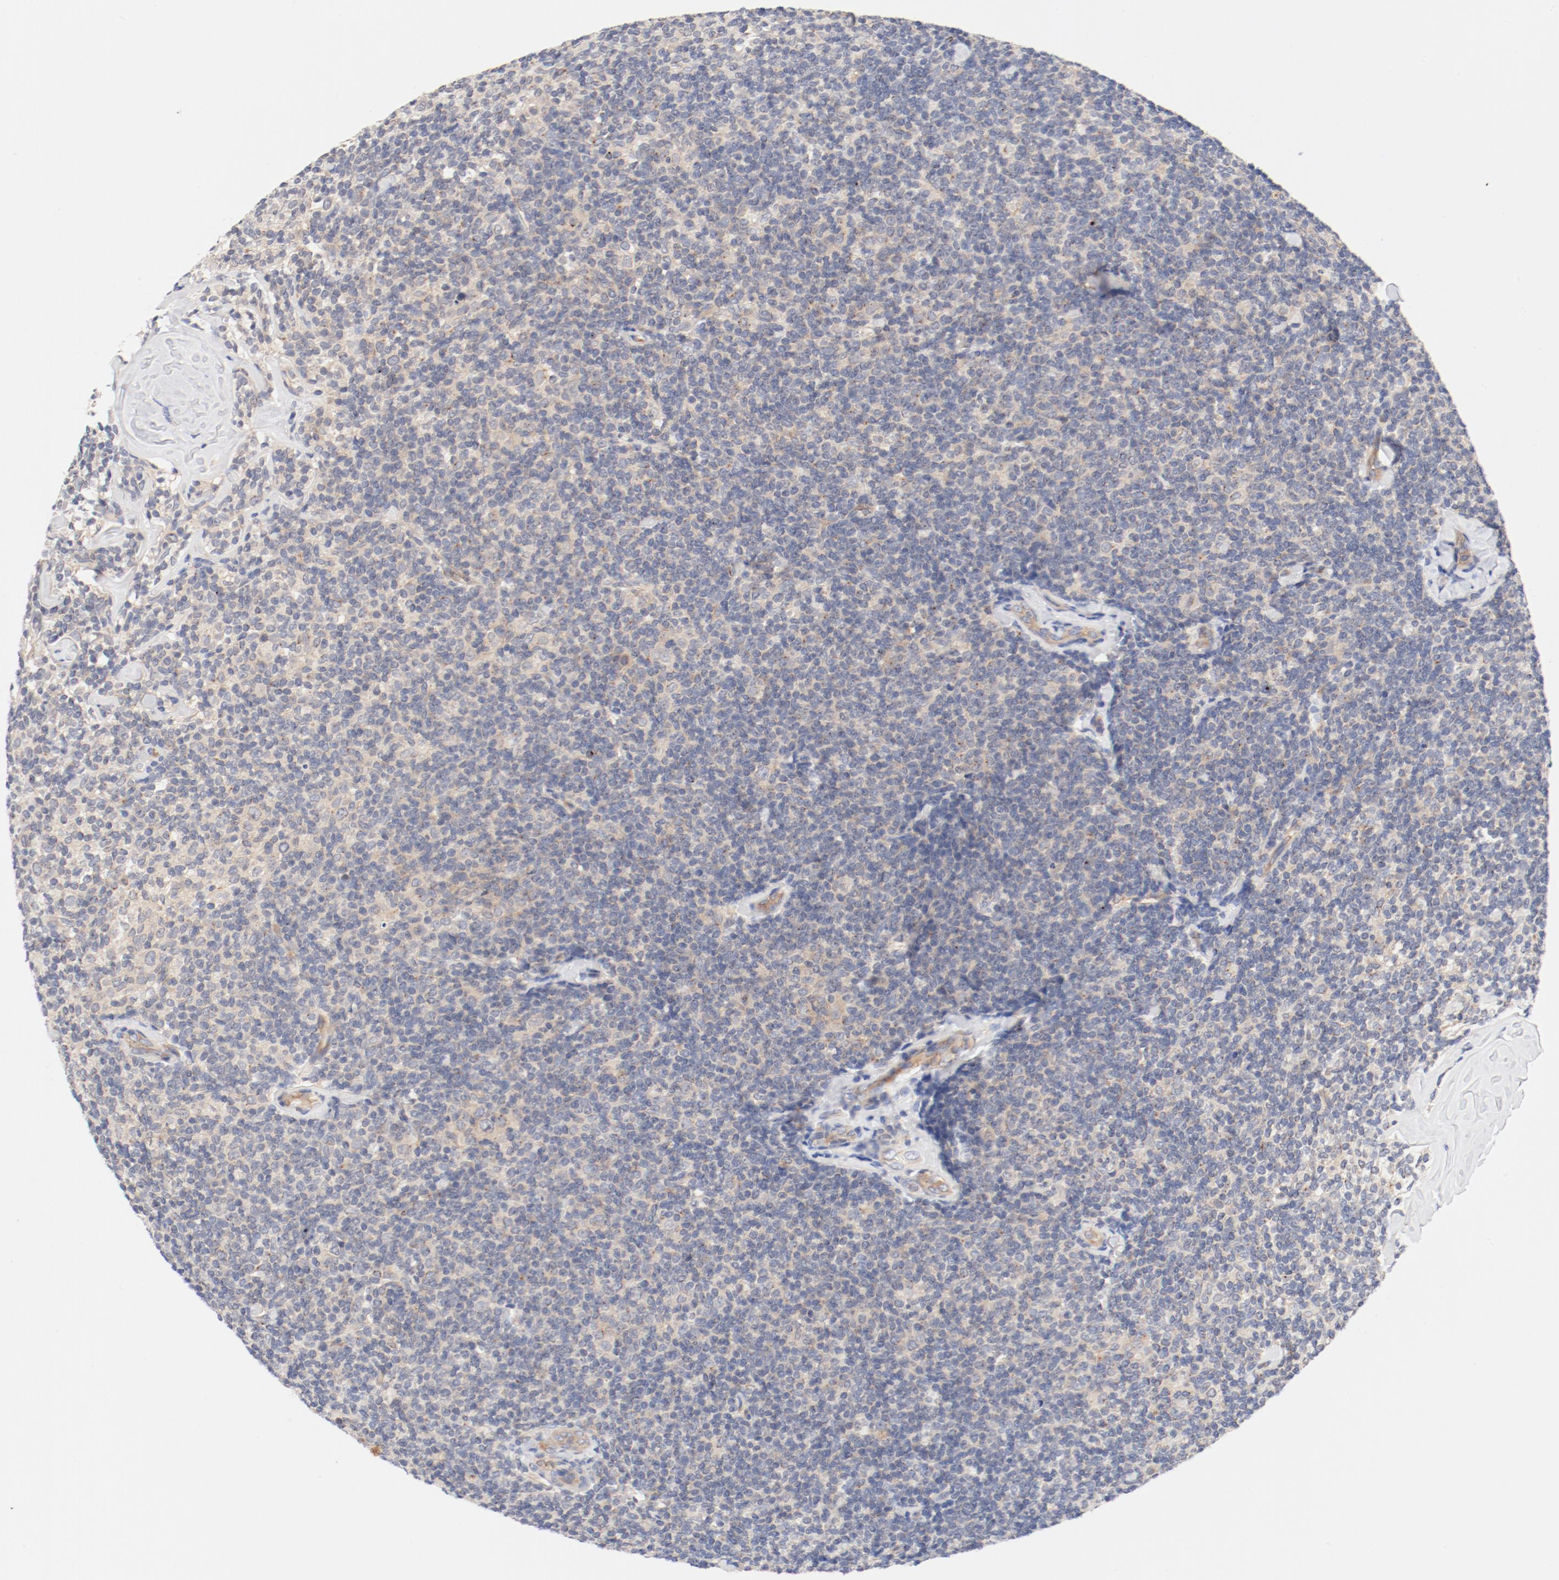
{"staining": {"intensity": "negative", "quantity": "none", "location": "none"}, "tissue": "lymphoma", "cell_type": "Tumor cells", "image_type": "cancer", "snomed": [{"axis": "morphology", "description": "Malignant lymphoma, non-Hodgkin's type, Low grade"}, {"axis": "topography", "description": "Lymph node"}], "caption": "An immunohistochemistry micrograph of lymphoma is shown. There is no staining in tumor cells of lymphoma. The staining was performed using DAB (3,3'-diaminobenzidine) to visualize the protein expression in brown, while the nuclei were stained in blue with hematoxylin (Magnification: 20x).", "gene": "DYNC1H1", "patient": {"sex": "female", "age": 56}}